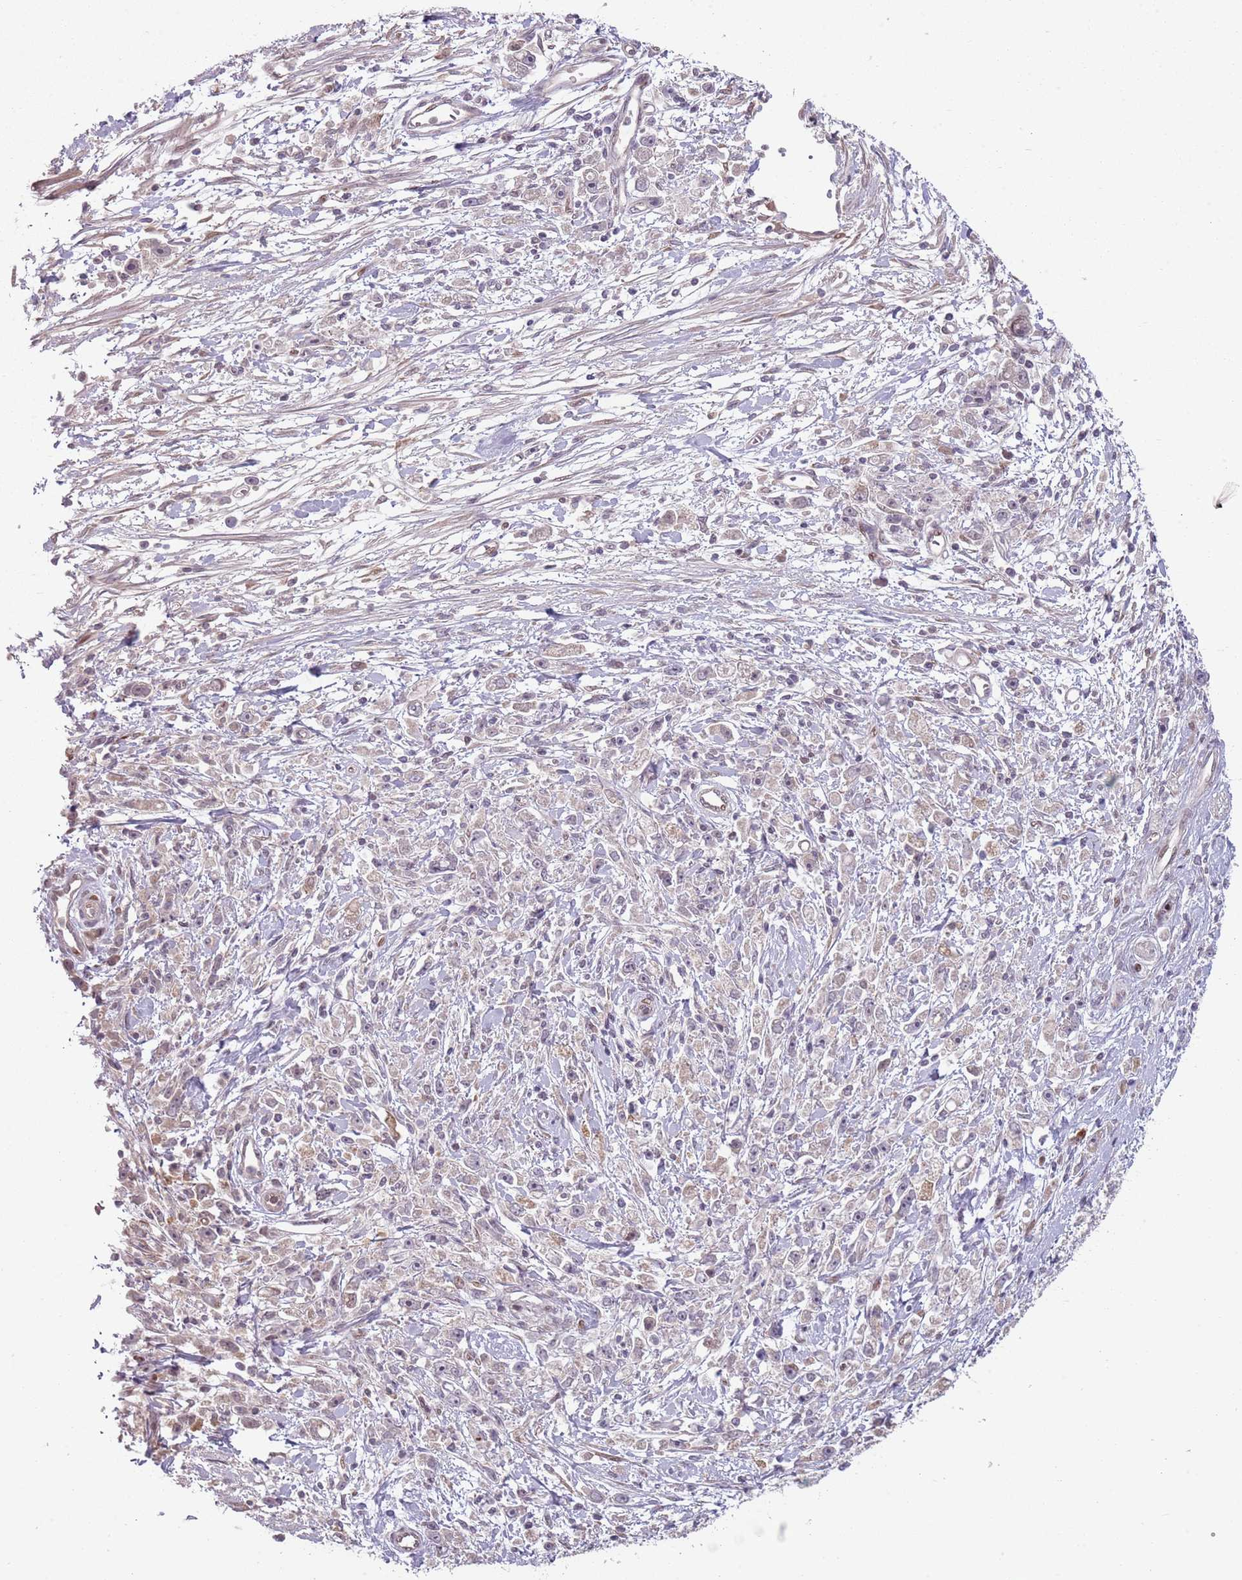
{"staining": {"intensity": "negative", "quantity": "none", "location": "none"}, "tissue": "stomach cancer", "cell_type": "Tumor cells", "image_type": "cancer", "snomed": [{"axis": "morphology", "description": "Adenocarcinoma, NOS"}, {"axis": "topography", "description": "Stomach"}], "caption": "Tumor cells are negative for brown protein staining in stomach cancer (adenocarcinoma).", "gene": "ADGRG1", "patient": {"sex": "female", "age": 59}}